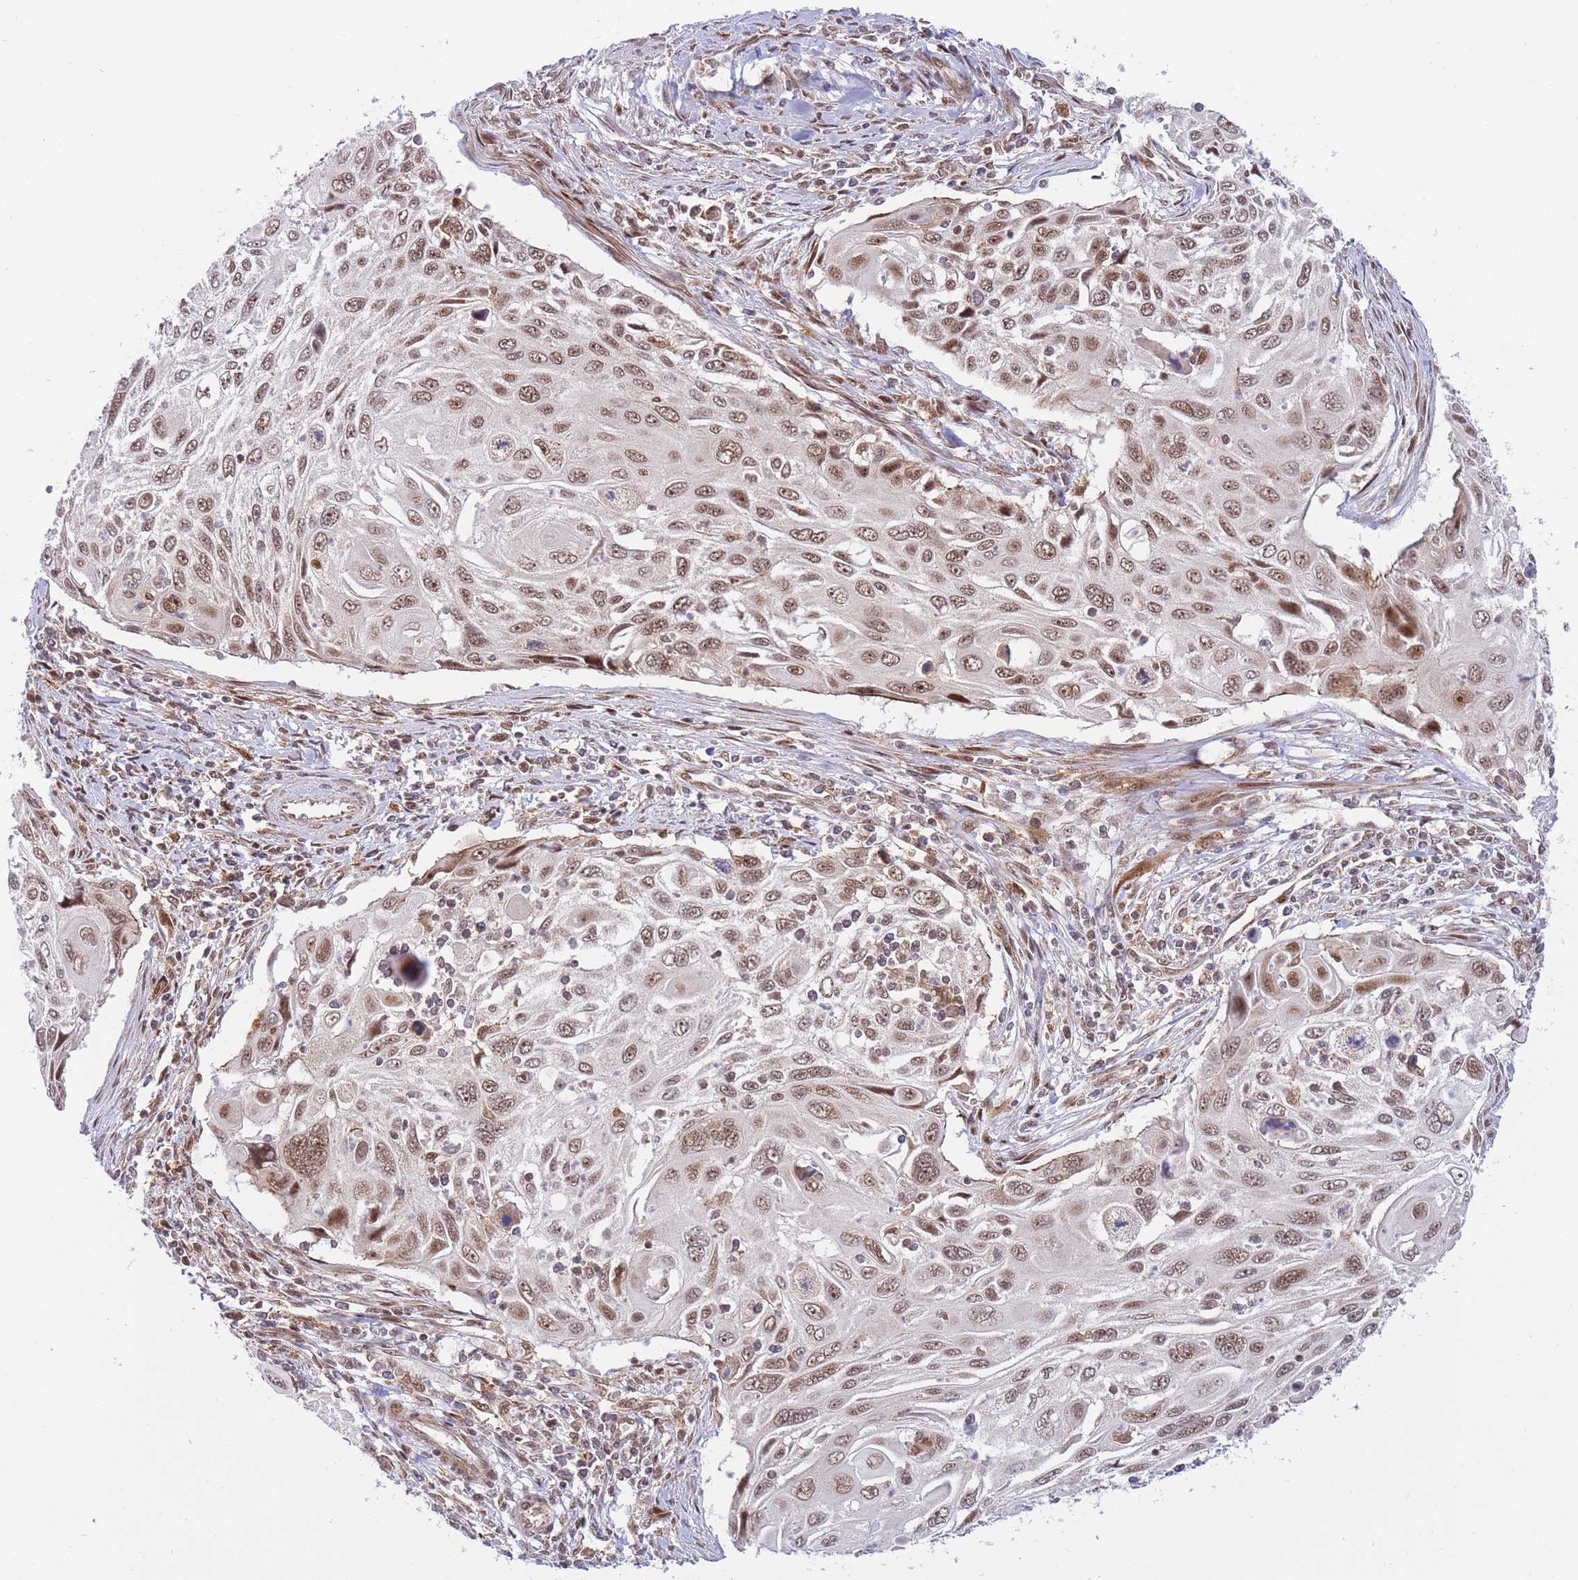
{"staining": {"intensity": "moderate", "quantity": ">75%", "location": "nuclear"}, "tissue": "cervical cancer", "cell_type": "Tumor cells", "image_type": "cancer", "snomed": [{"axis": "morphology", "description": "Squamous cell carcinoma, NOS"}, {"axis": "topography", "description": "Cervix"}], "caption": "Protein staining exhibits moderate nuclear staining in approximately >75% of tumor cells in squamous cell carcinoma (cervical).", "gene": "BOD1L1", "patient": {"sex": "female", "age": 70}}